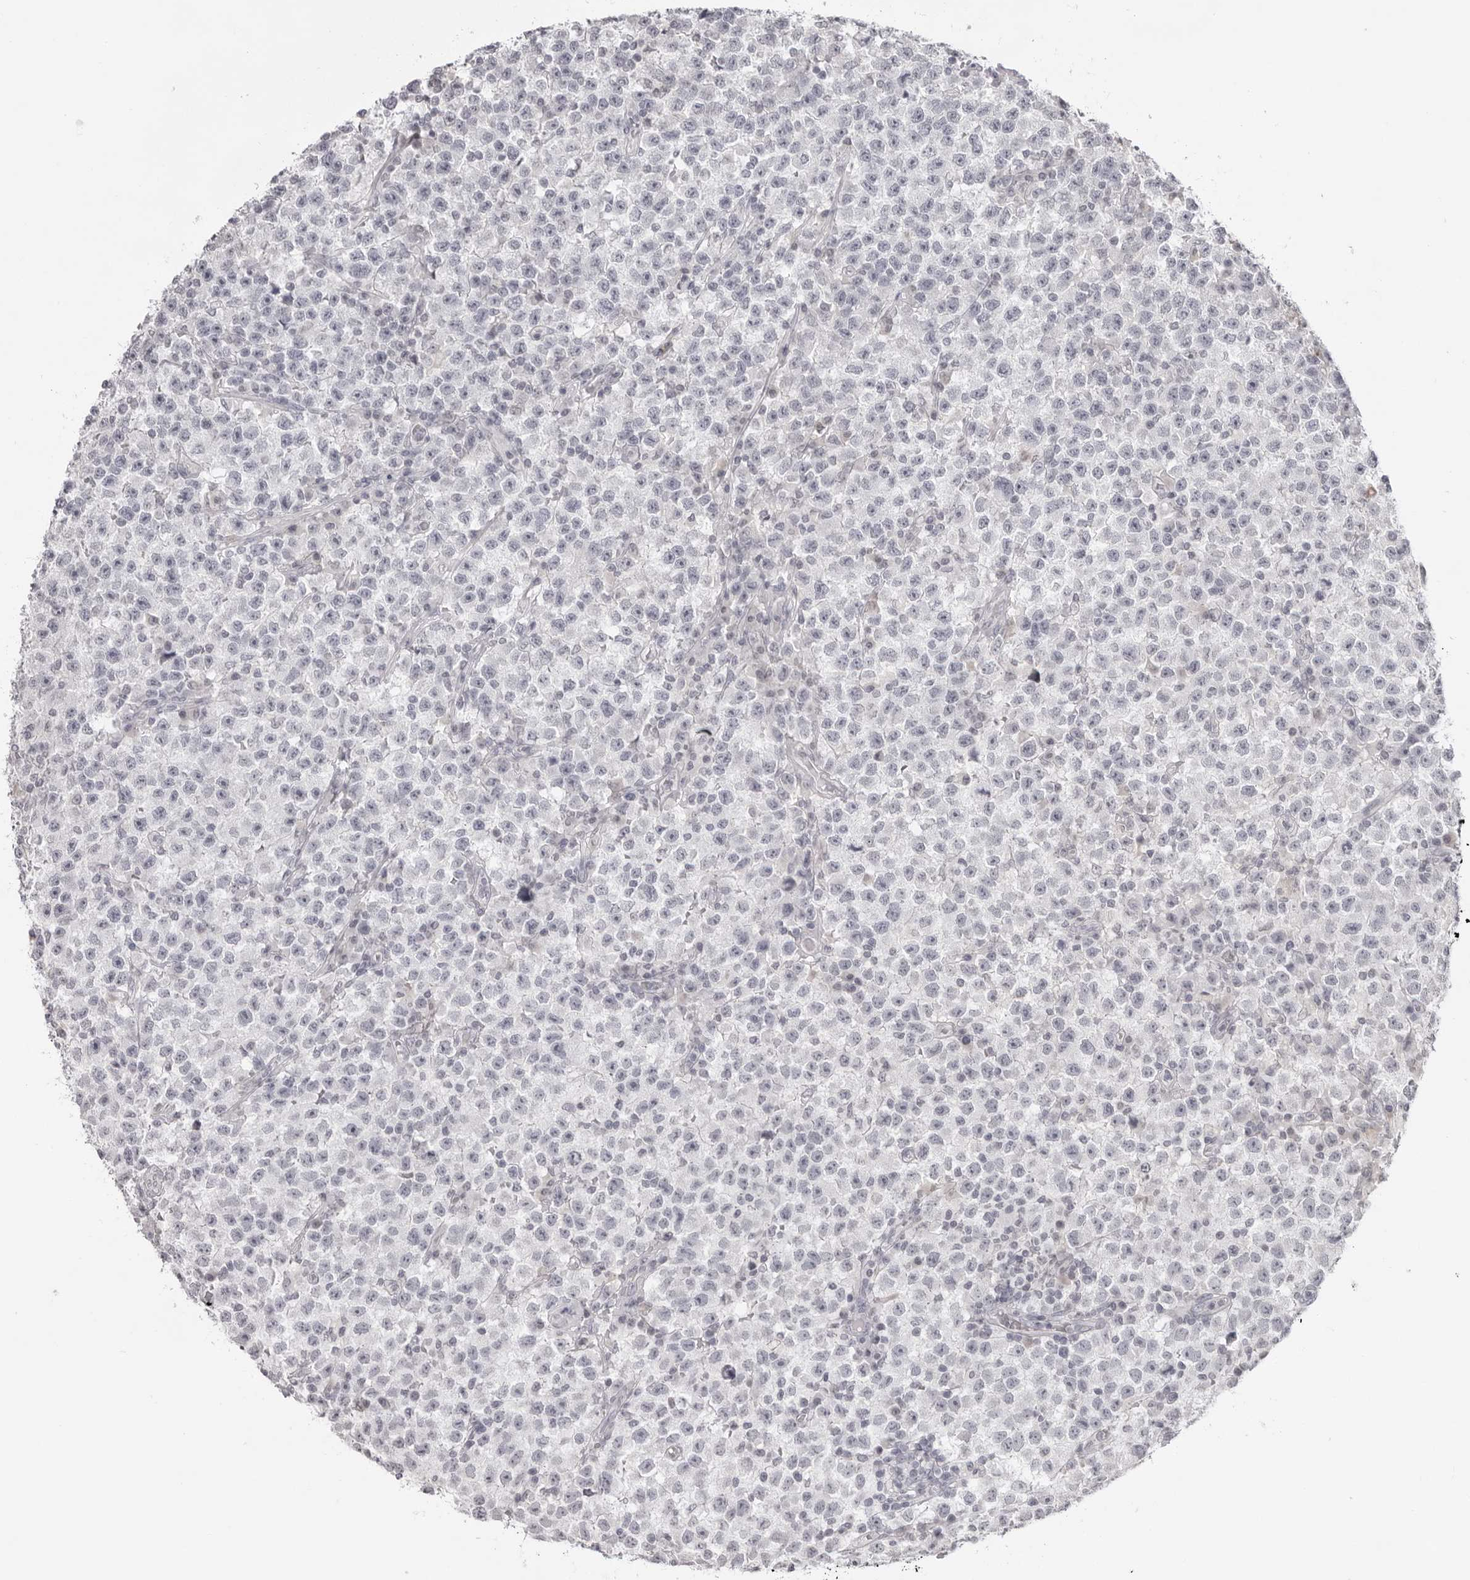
{"staining": {"intensity": "negative", "quantity": "none", "location": "none"}, "tissue": "testis cancer", "cell_type": "Tumor cells", "image_type": "cancer", "snomed": [{"axis": "morphology", "description": "Seminoma, NOS"}, {"axis": "topography", "description": "Testis"}], "caption": "High magnification brightfield microscopy of testis cancer (seminoma) stained with DAB (brown) and counterstained with hematoxylin (blue): tumor cells show no significant staining.", "gene": "ACP6", "patient": {"sex": "male", "age": 22}}